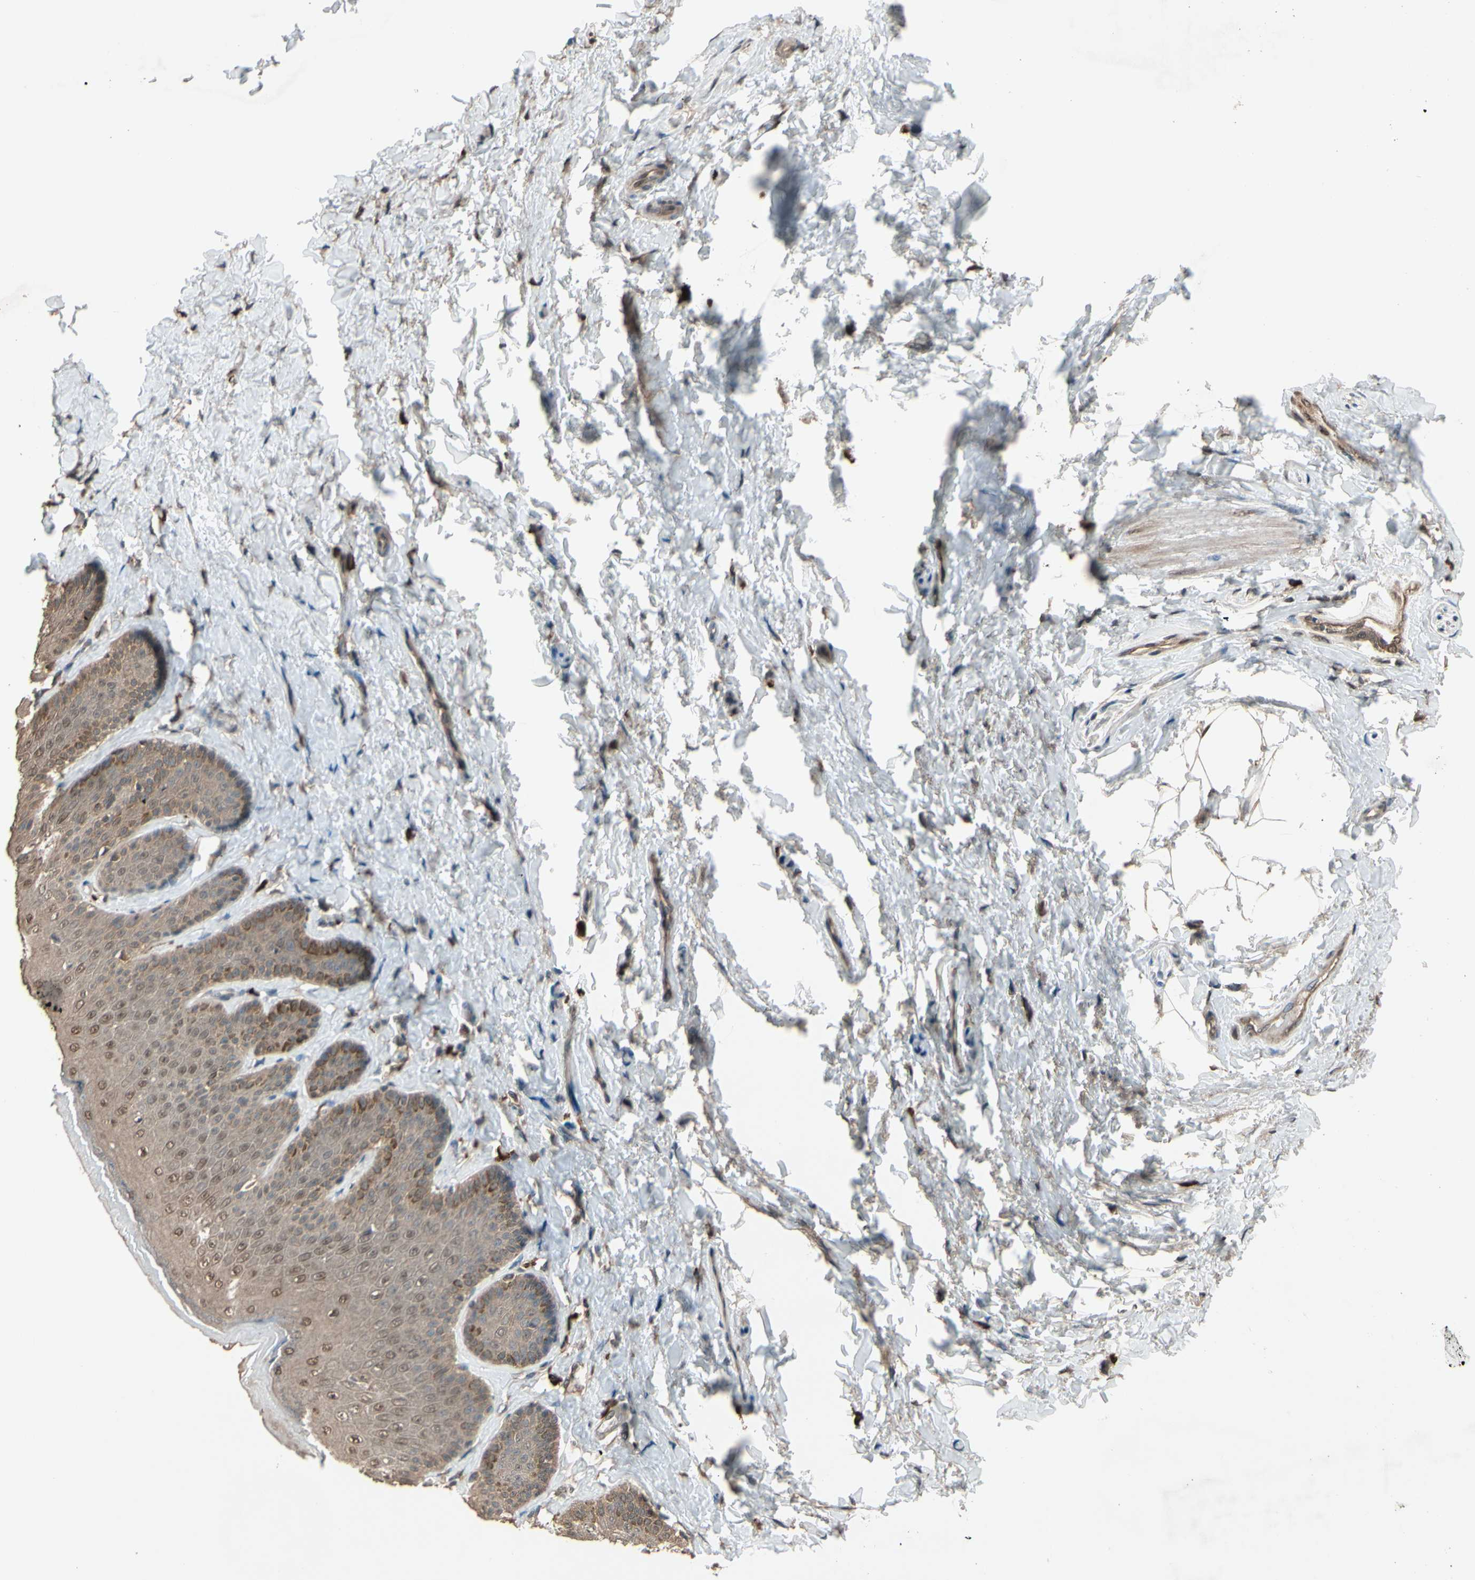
{"staining": {"intensity": "moderate", "quantity": ">75%", "location": "cytoplasmic/membranous,nuclear"}, "tissue": "skin", "cell_type": "Epidermal cells", "image_type": "normal", "snomed": [{"axis": "morphology", "description": "Normal tissue, NOS"}, {"axis": "topography", "description": "Anal"}], "caption": "This photomicrograph displays IHC staining of unremarkable human skin, with medium moderate cytoplasmic/membranous,nuclear positivity in approximately >75% of epidermal cells.", "gene": "PNPLA7", "patient": {"sex": "male", "age": 69}}